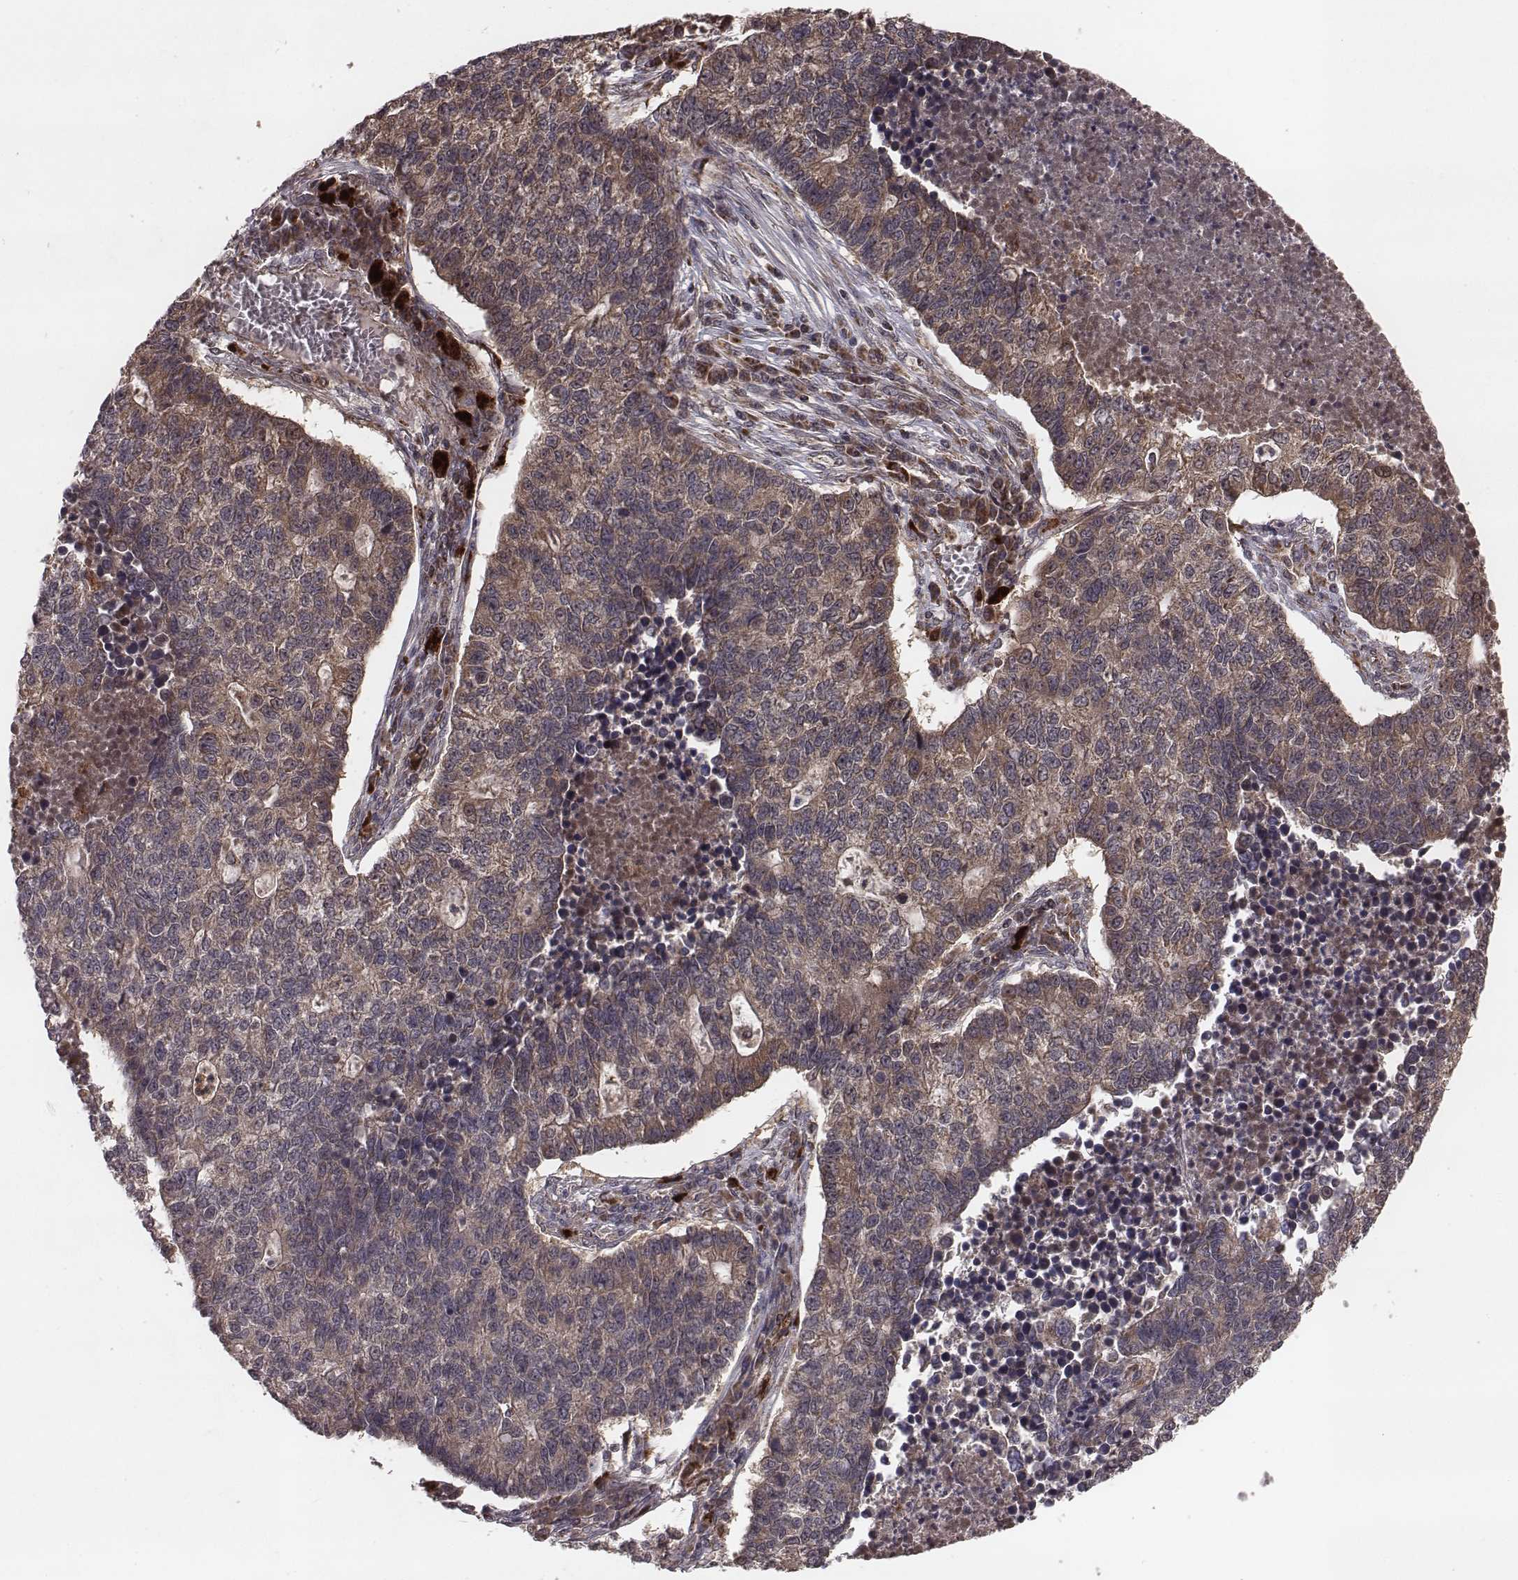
{"staining": {"intensity": "moderate", "quantity": ">75%", "location": "cytoplasmic/membranous"}, "tissue": "lung cancer", "cell_type": "Tumor cells", "image_type": "cancer", "snomed": [{"axis": "morphology", "description": "Adenocarcinoma, NOS"}, {"axis": "topography", "description": "Lung"}], "caption": "This is a photomicrograph of immunohistochemistry (IHC) staining of lung cancer, which shows moderate staining in the cytoplasmic/membranous of tumor cells.", "gene": "ZDHHC21", "patient": {"sex": "male", "age": 57}}